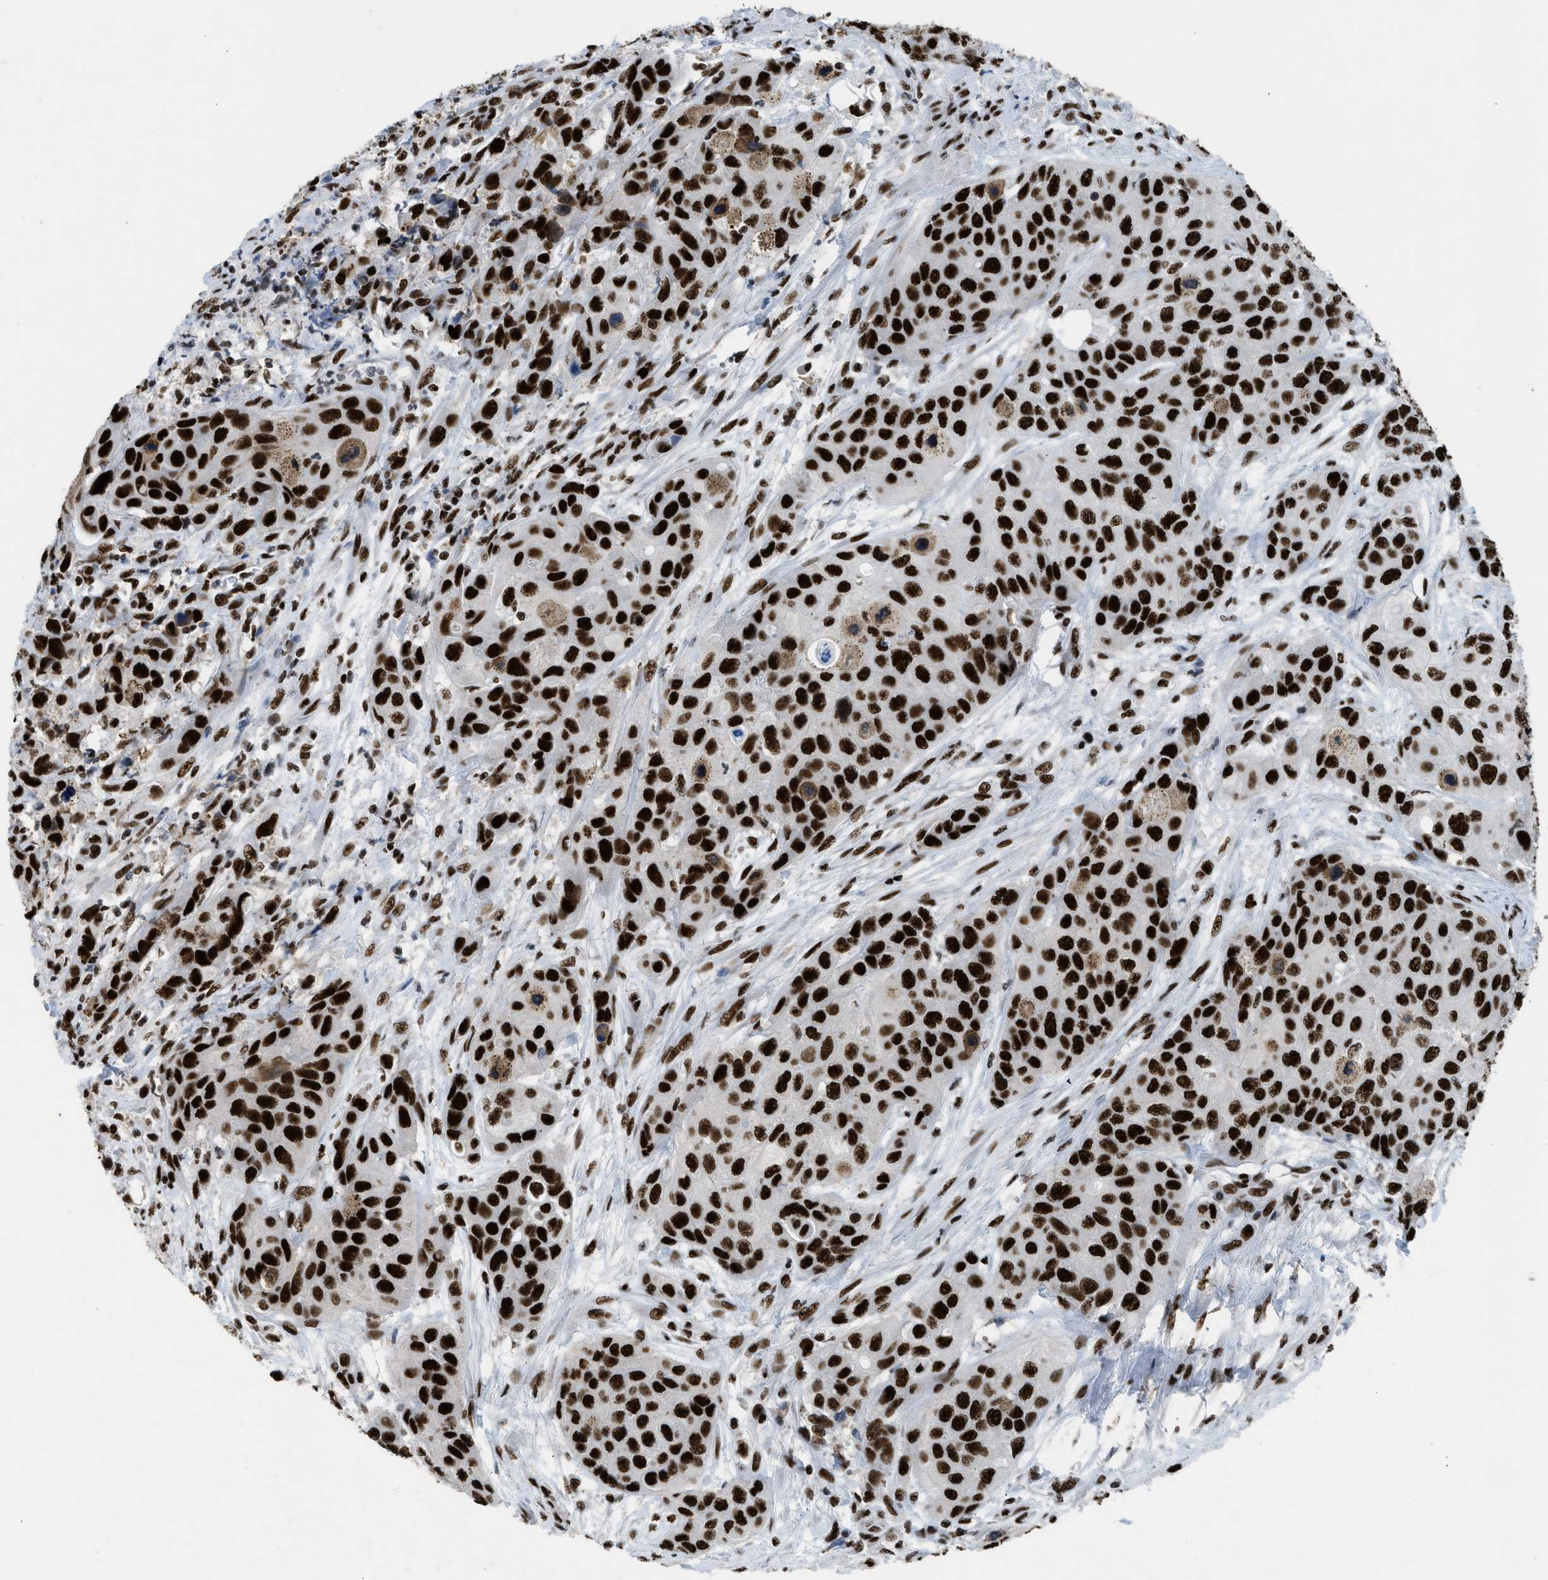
{"staining": {"intensity": "strong", "quantity": ">75%", "location": "nuclear"}, "tissue": "urothelial cancer", "cell_type": "Tumor cells", "image_type": "cancer", "snomed": [{"axis": "morphology", "description": "Urothelial carcinoma, High grade"}, {"axis": "topography", "description": "Urinary bladder"}], "caption": "Human high-grade urothelial carcinoma stained for a protein (brown) shows strong nuclear positive positivity in approximately >75% of tumor cells.", "gene": "SCAF4", "patient": {"sex": "female", "age": 56}}